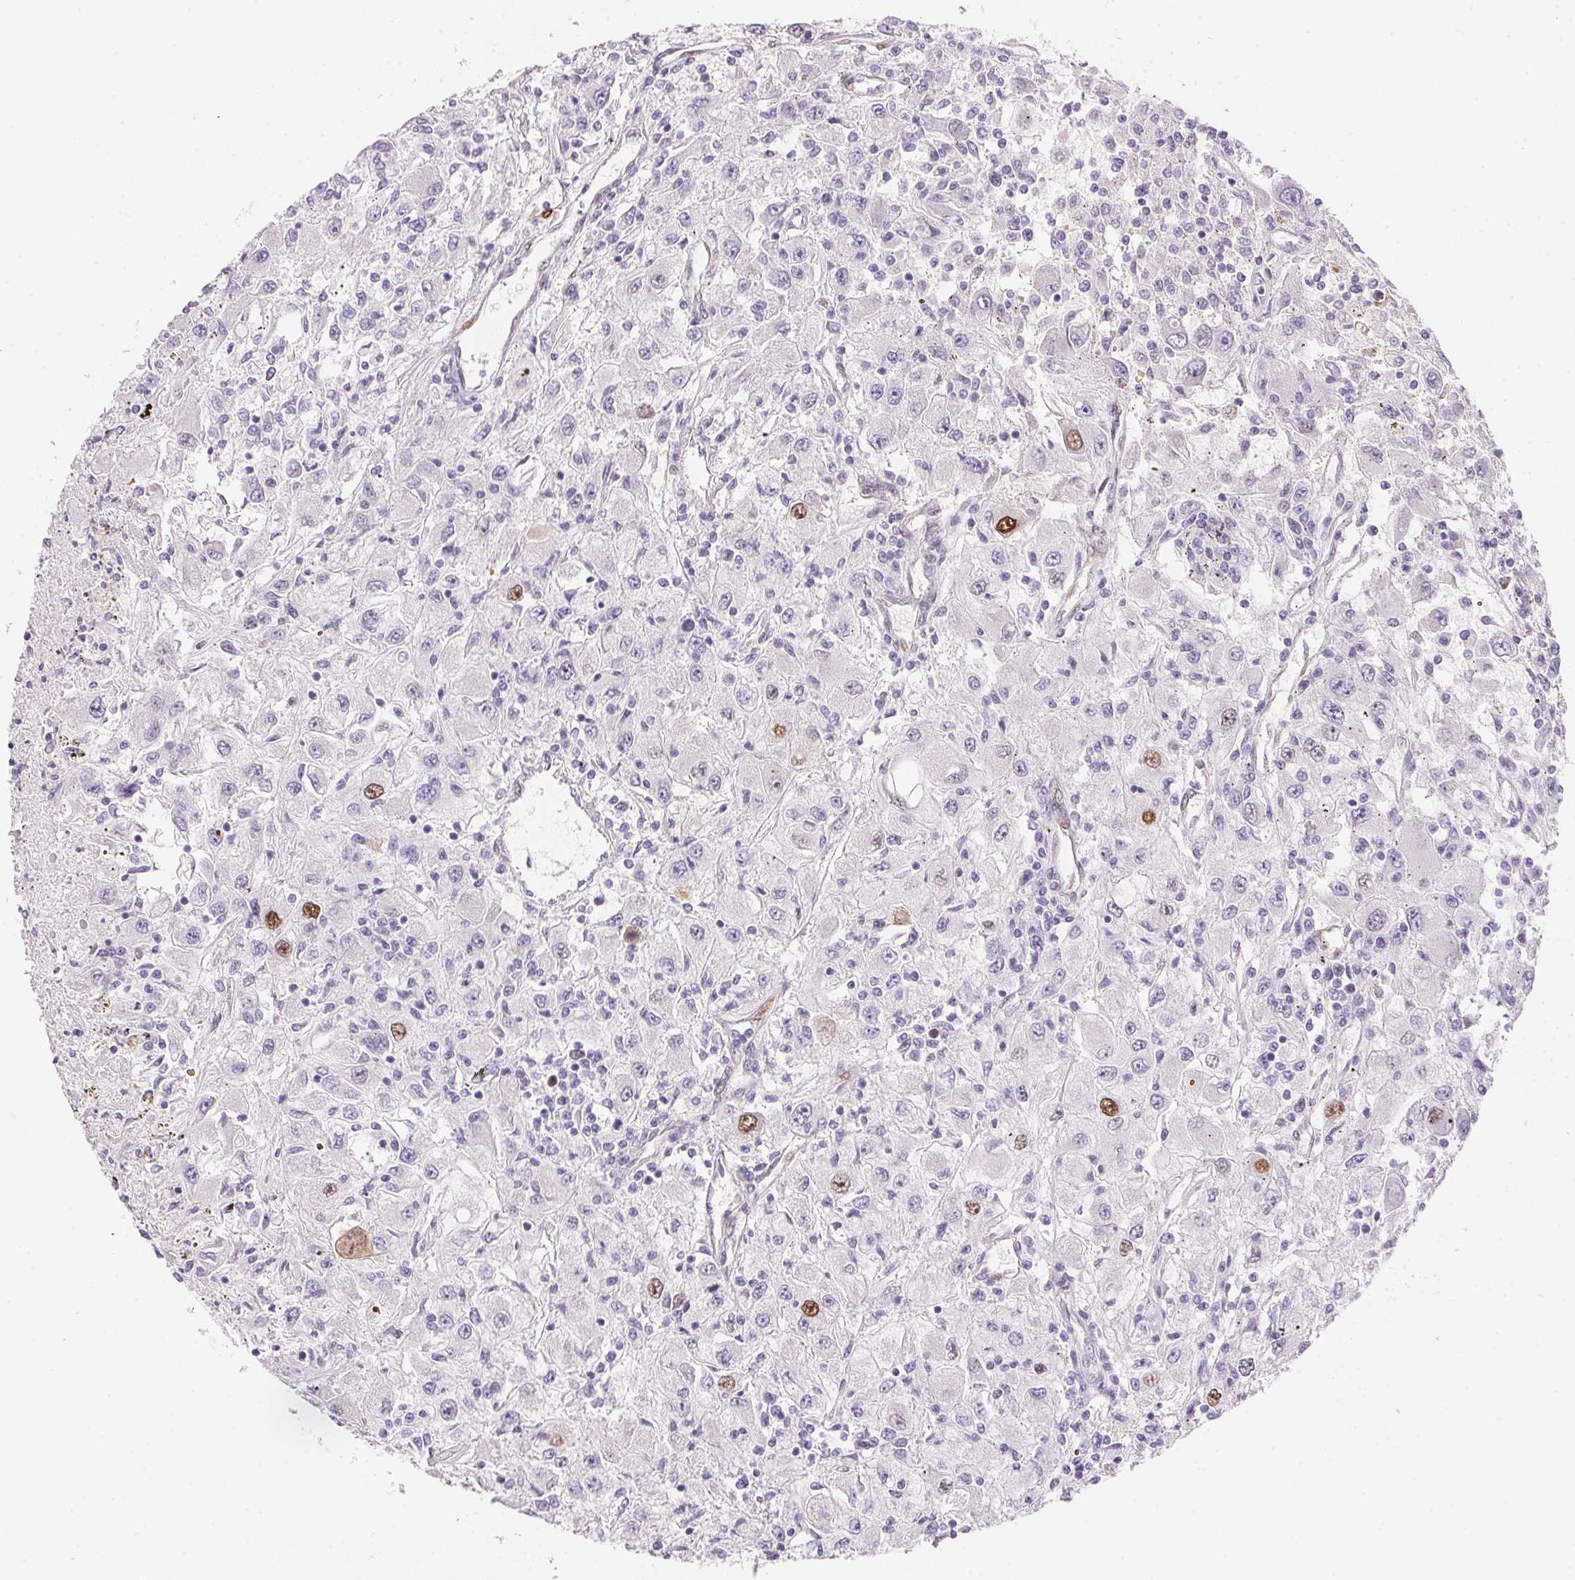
{"staining": {"intensity": "moderate", "quantity": "<25%", "location": "nuclear"}, "tissue": "renal cancer", "cell_type": "Tumor cells", "image_type": "cancer", "snomed": [{"axis": "morphology", "description": "Adenocarcinoma, NOS"}, {"axis": "topography", "description": "Kidney"}], "caption": "This is an image of IHC staining of renal cancer (adenocarcinoma), which shows moderate positivity in the nuclear of tumor cells.", "gene": "SMTN", "patient": {"sex": "female", "age": 67}}